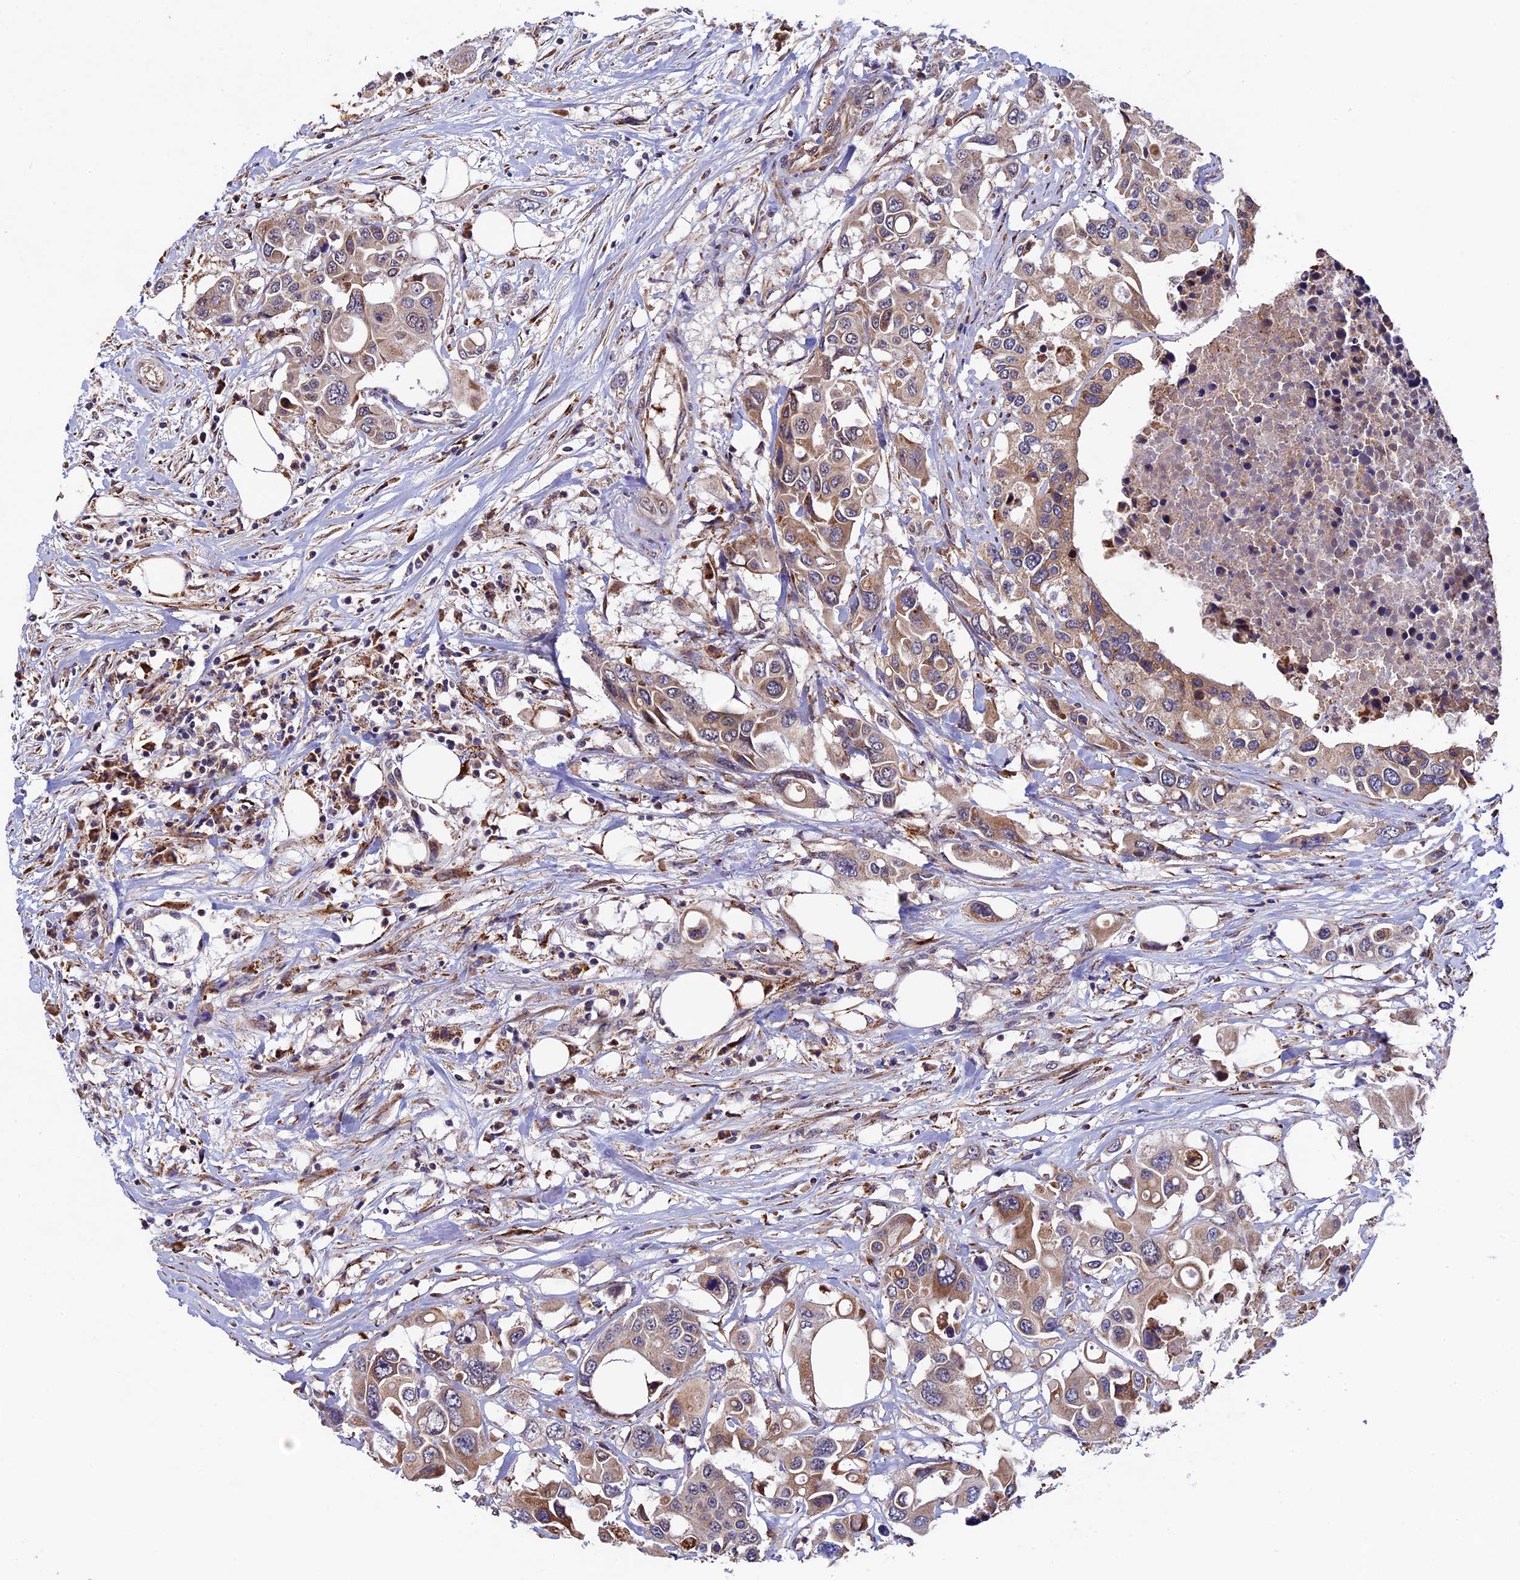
{"staining": {"intensity": "weak", "quantity": ">75%", "location": "cytoplasmic/membranous"}, "tissue": "colorectal cancer", "cell_type": "Tumor cells", "image_type": "cancer", "snomed": [{"axis": "morphology", "description": "Adenocarcinoma, NOS"}, {"axis": "topography", "description": "Colon"}], "caption": "An image of human adenocarcinoma (colorectal) stained for a protein shows weak cytoplasmic/membranous brown staining in tumor cells. The protein of interest is stained brown, and the nuclei are stained in blue (DAB (3,3'-diaminobenzidine) IHC with brightfield microscopy, high magnification).", "gene": "RNF17", "patient": {"sex": "male", "age": 77}}